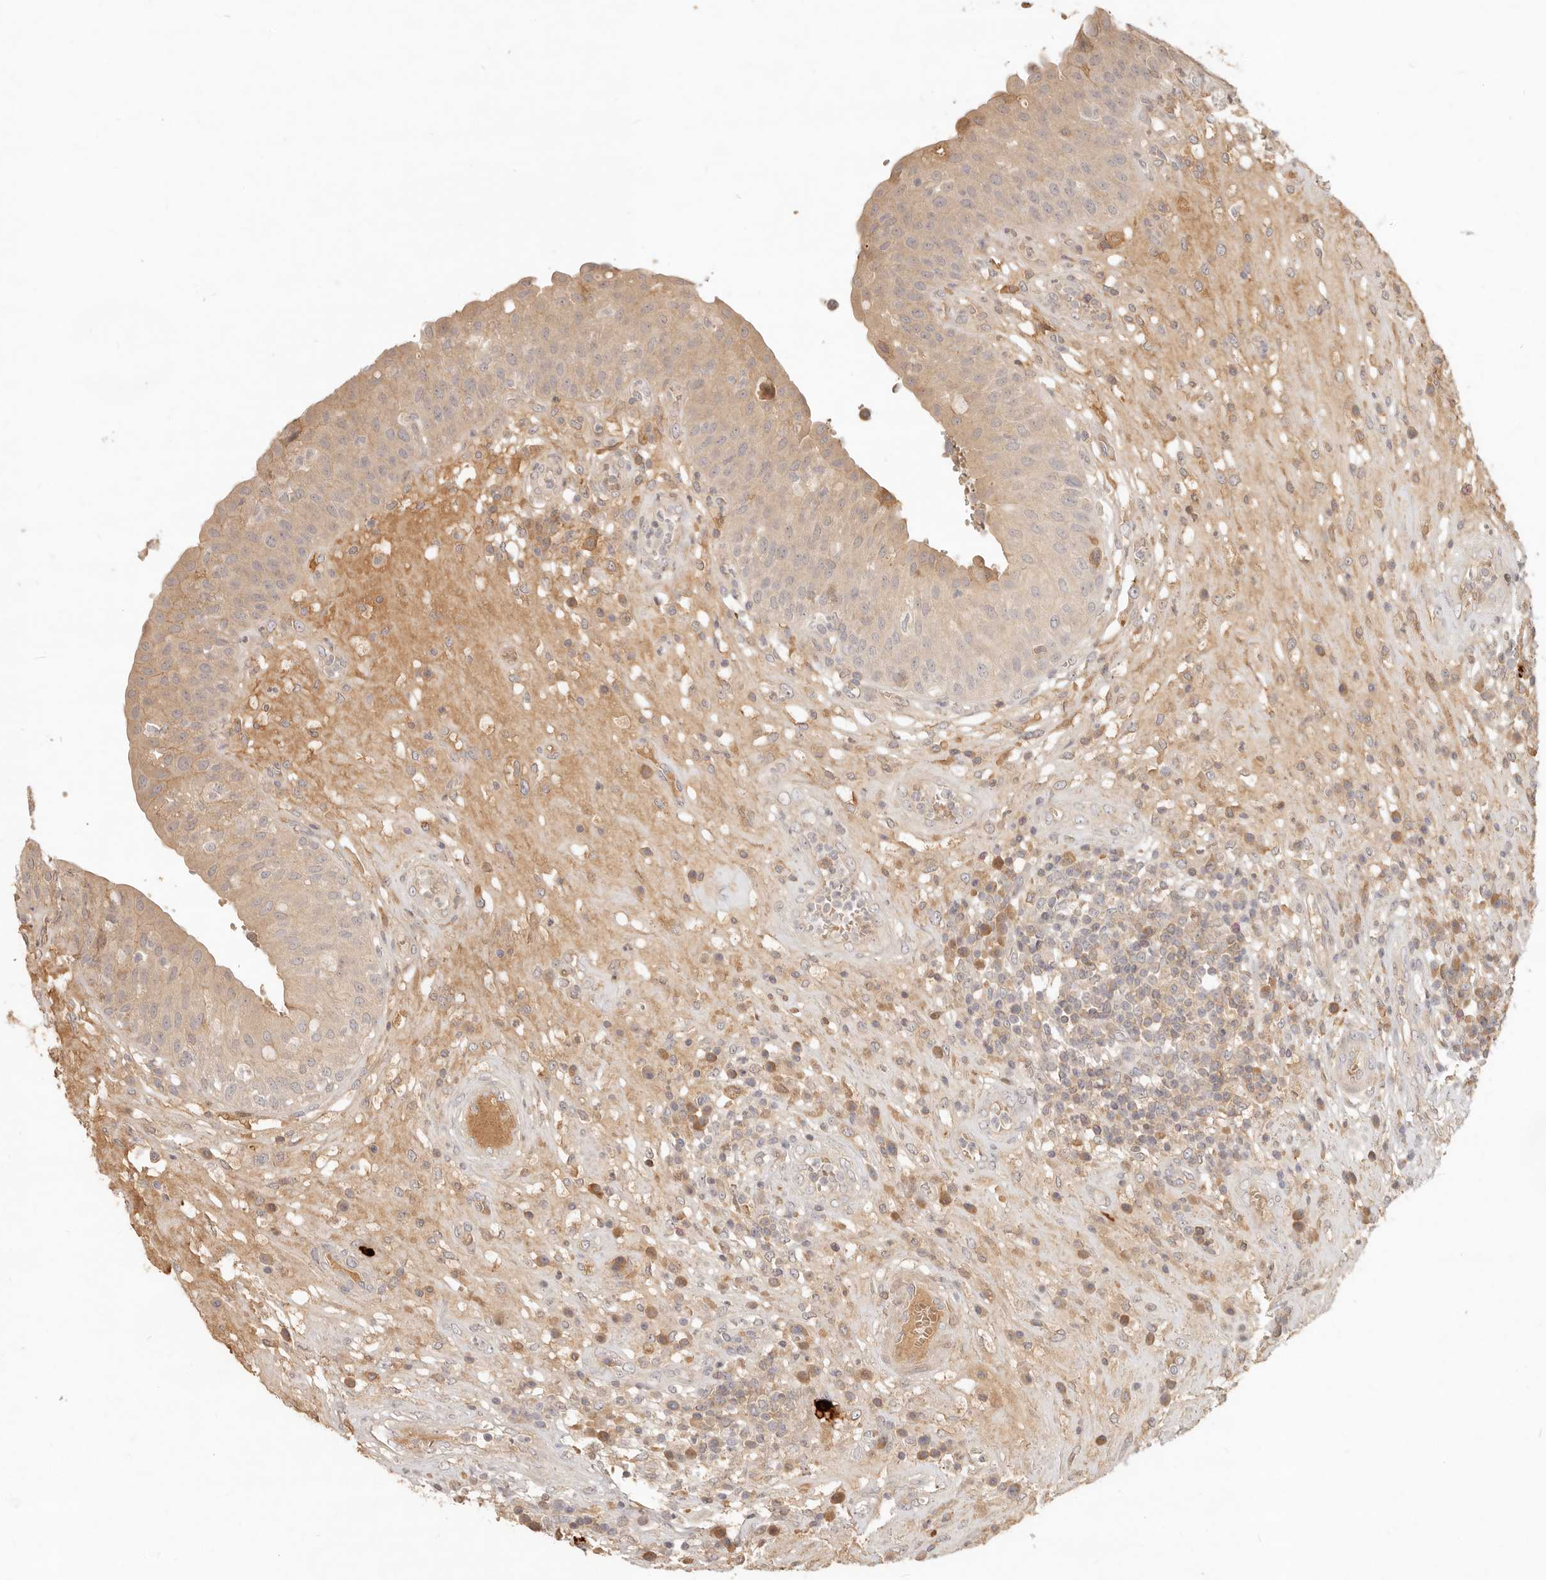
{"staining": {"intensity": "weak", "quantity": ">75%", "location": "cytoplasmic/membranous"}, "tissue": "urinary bladder", "cell_type": "Urothelial cells", "image_type": "normal", "snomed": [{"axis": "morphology", "description": "Normal tissue, NOS"}, {"axis": "topography", "description": "Urinary bladder"}], "caption": "A brown stain highlights weak cytoplasmic/membranous positivity of a protein in urothelial cells of benign human urinary bladder. (Stains: DAB (3,3'-diaminobenzidine) in brown, nuclei in blue, Microscopy: brightfield microscopy at high magnification).", "gene": "UBXN11", "patient": {"sex": "female", "age": 62}}